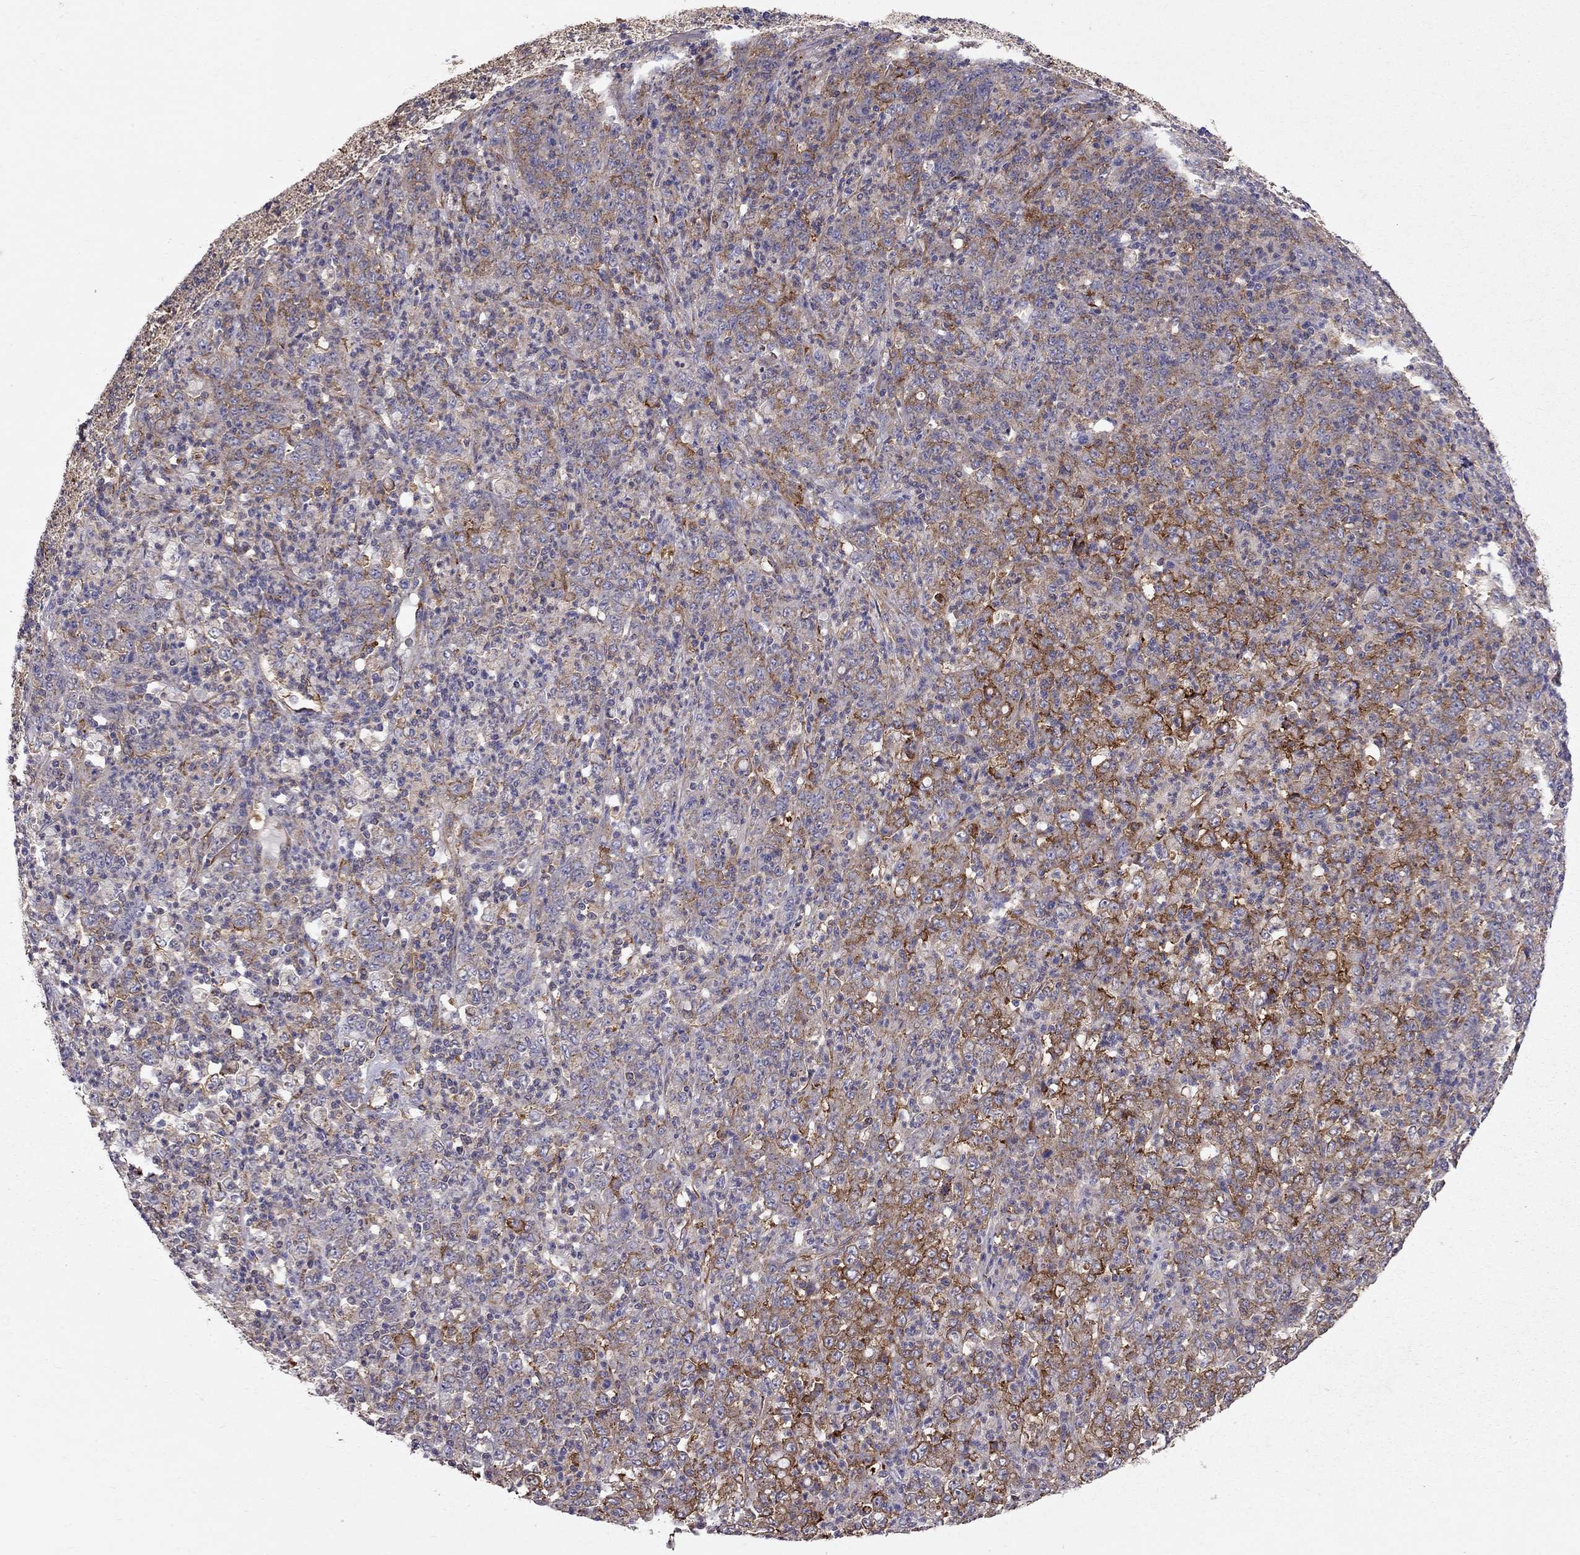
{"staining": {"intensity": "strong", "quantity": "25%-75%", "location": "cytoplasmic/membranous"}, "tissue": "stomach cancer", "cell_type": "Tumor cells", "image_type": "cancer", "snomed": [{"axis": "morphology", "description": "Adenocarcinoma, NOS"}, {"axis": "topography", "description": "Stomach, lower"}], "caption": "Protein expression analysis of stomach cancer (adenocarcinoma) exhibits strong cytoplasmic/membranous expression in about 25%-75% of tumor cells. The protein is stained brown, and the nuclei are stained in blue (DAB IHC with brightfield microscopy, high magnification).", "gene": "EIF4E3", "patient": {"sex": "female", "age": 71}}